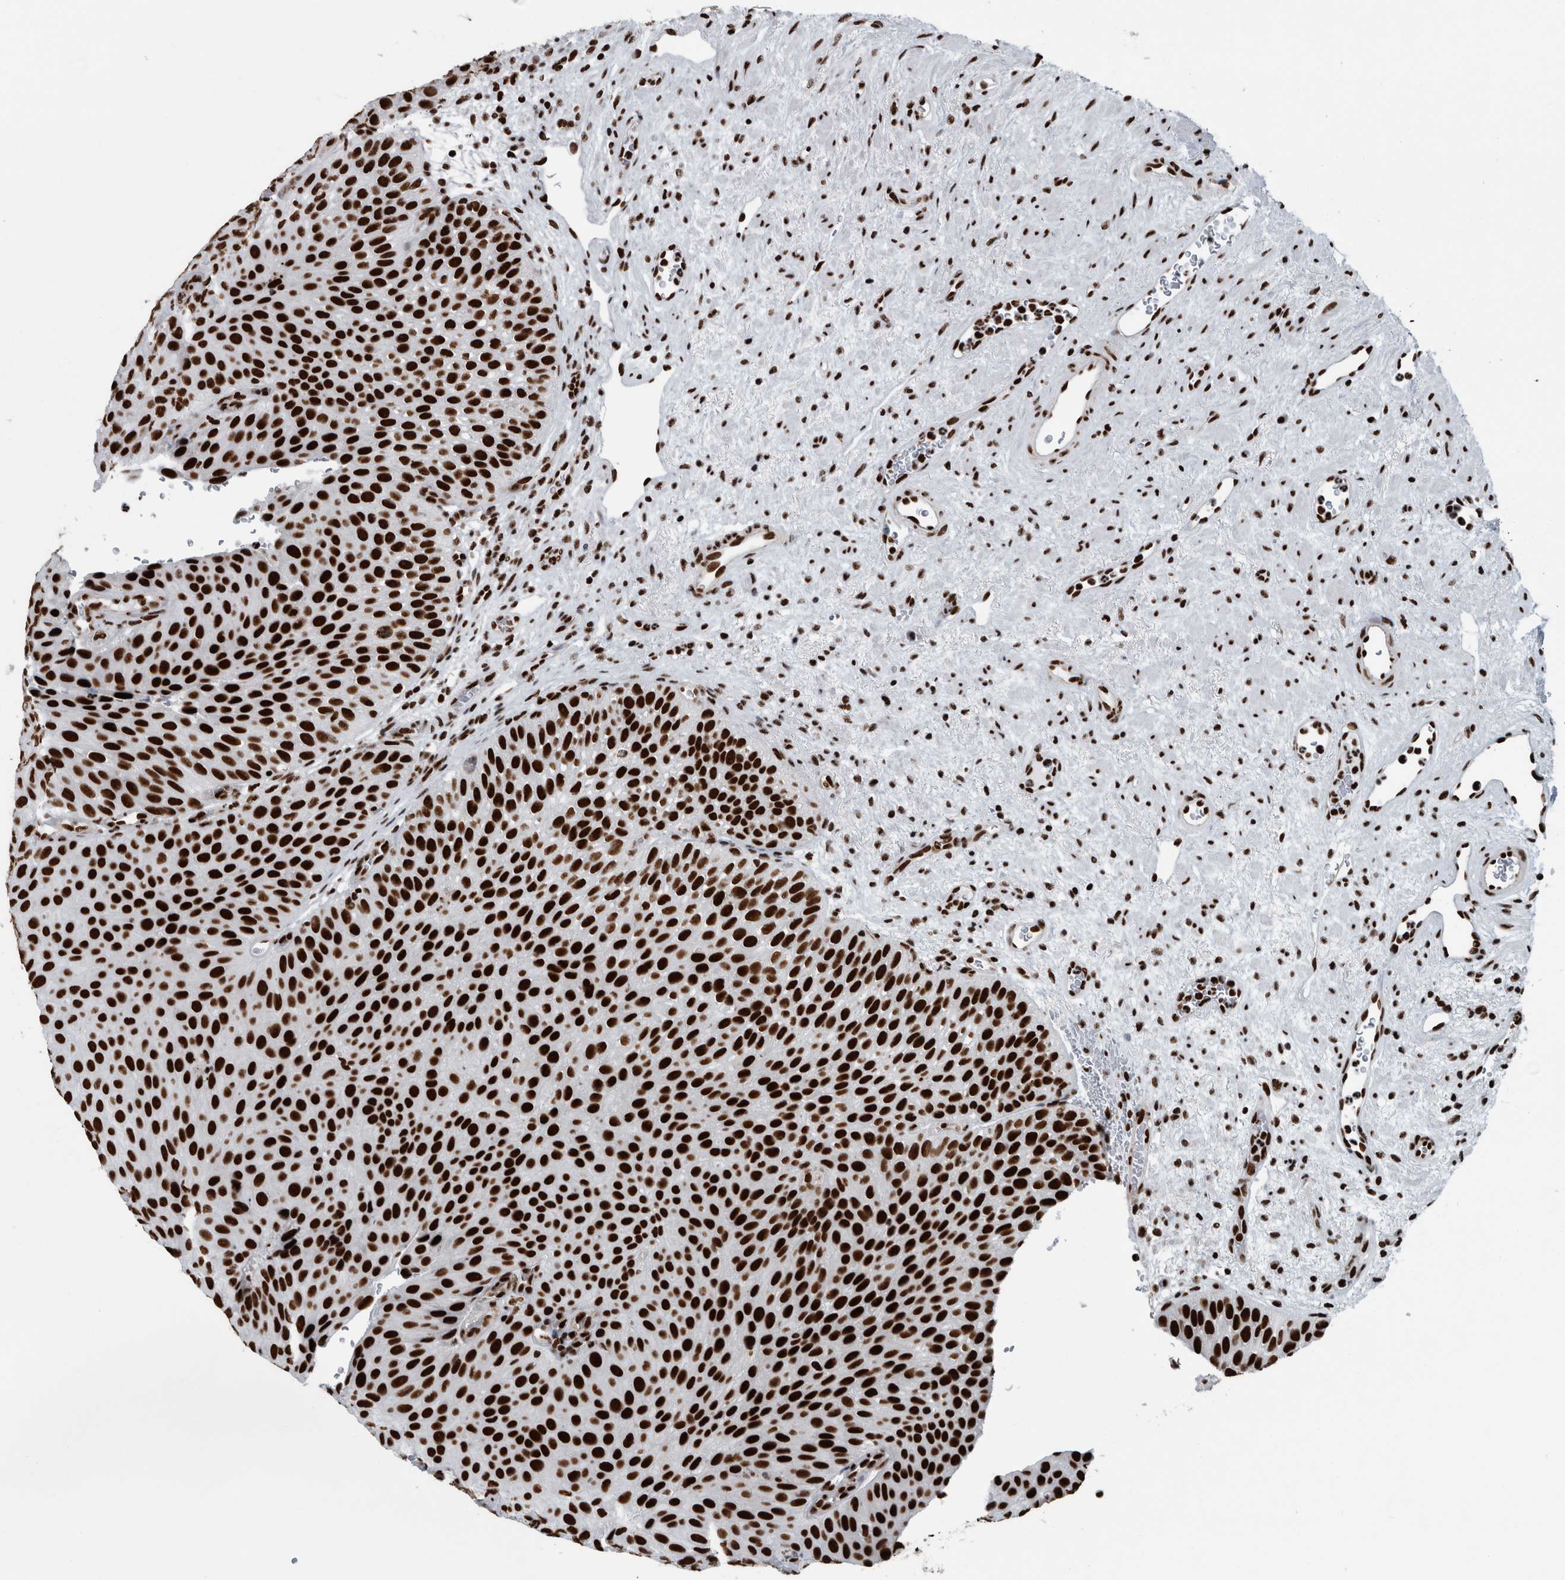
{"staining": {"intensity": "strong", "quantity": ">75%", "location": "nuclear"}, "tissue": "urothelial cancer", "cell_type": "Tumor cells", "image_type": "cancer", "snomed": [{"axis": "morphology", "description": "Normal tissue, NOS"}, {"axis": "morphology", "description": "Urothelial carcinoma, Low grade"}, {"axis": "topography", "description": "Urinary bladder"}, {"axis": "topography", "description": "Prostate"}], "caption": "About >75% of tumor cells in urothelial cancer show strong nuclear protein positivity as visualized by brown immunohistochemical staining.", "gene": "DNMT3A", "patient": {"sex": "male", "age": 60}}